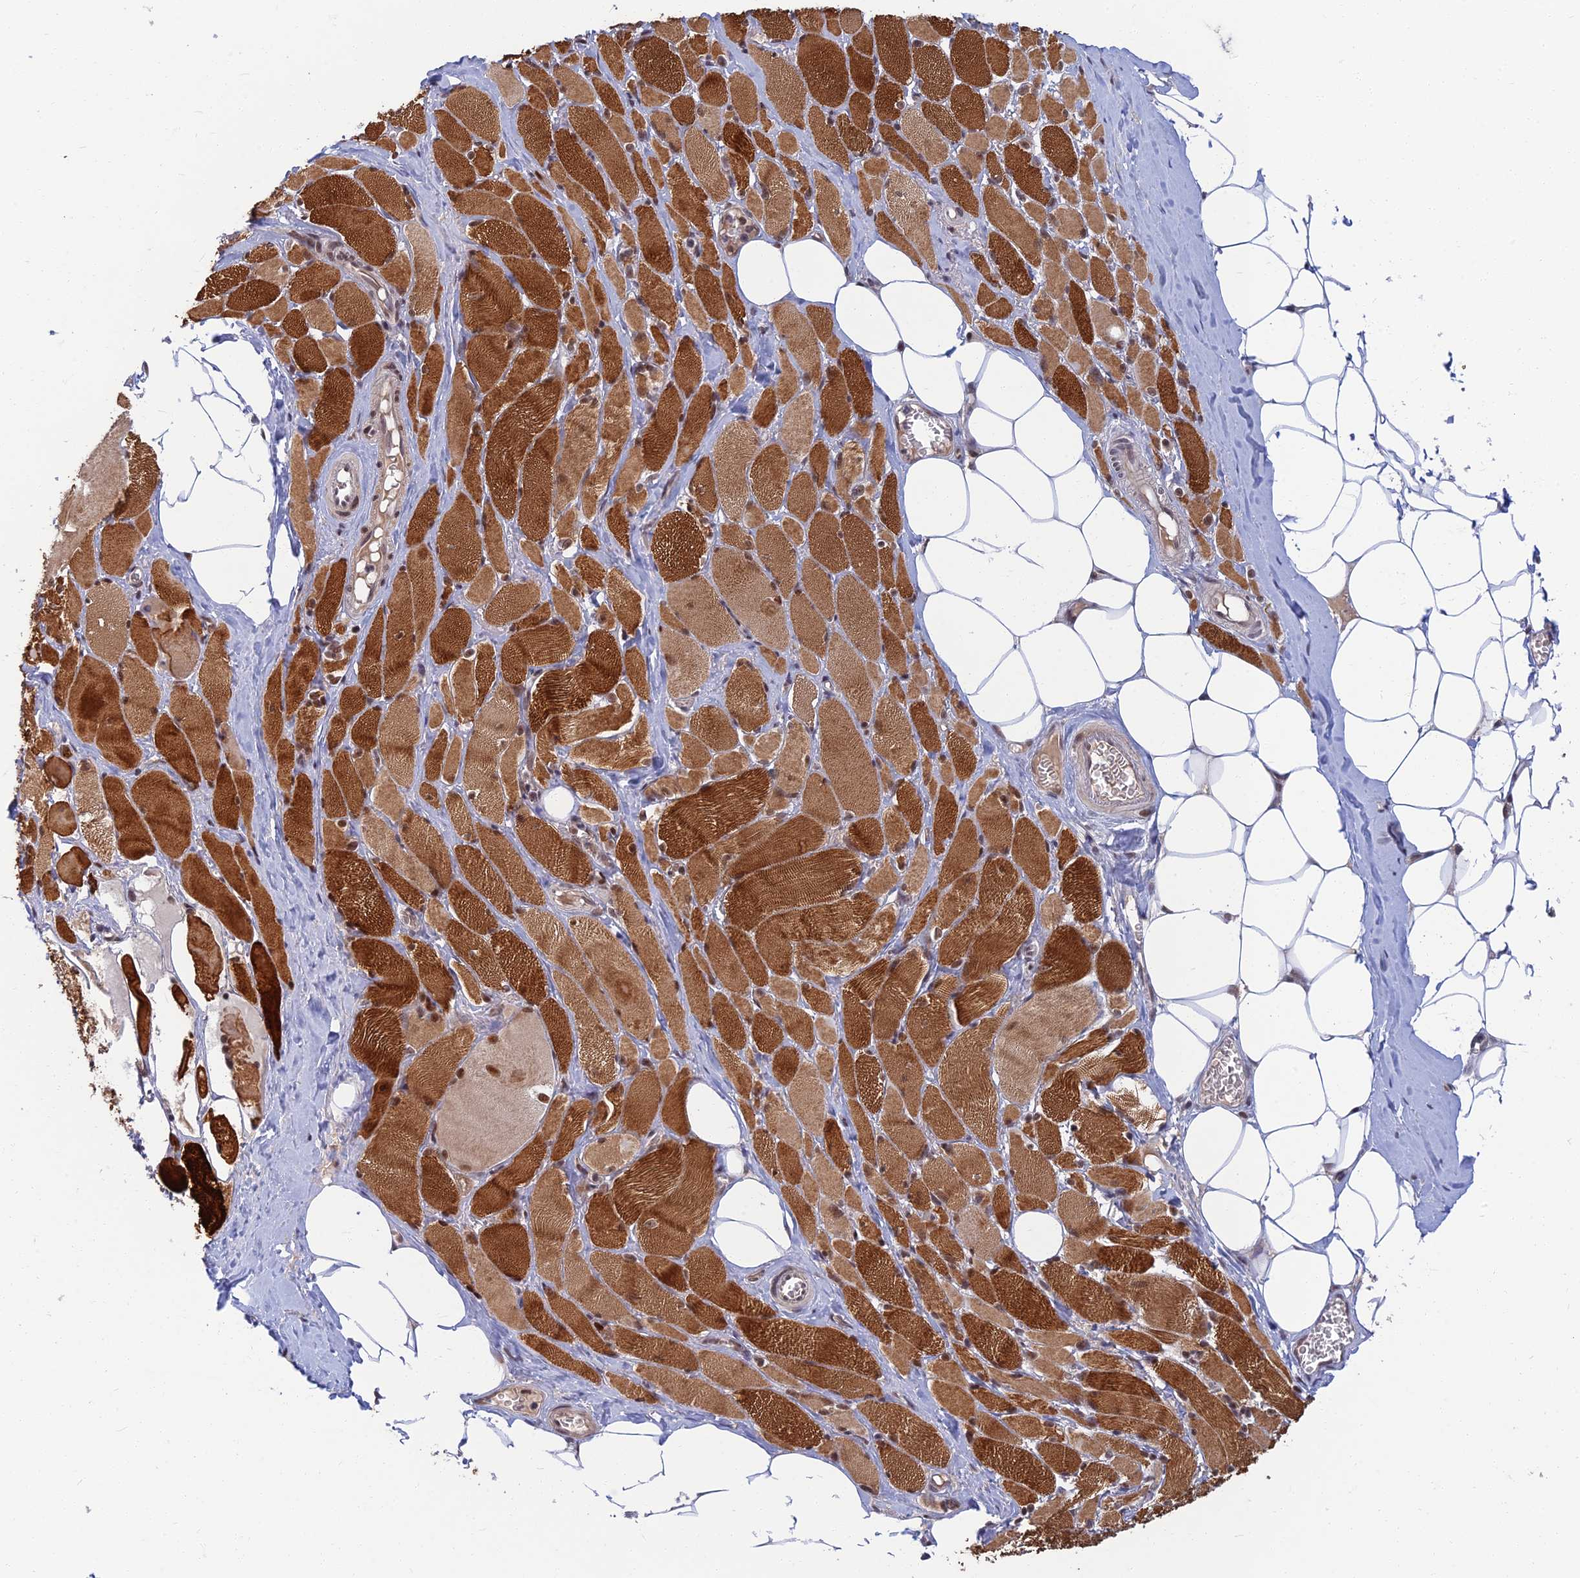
{"staining": {"intensity": "strong", "quantity": ">75%", "location": "cytoplasmic/membranous,nuclear"}, "tissue": "skeletal muscle", "cell_type": "Myocytes", "image_type": "normal", "snomed": [{"axis": "morphology", "description": "Normal tissue, NOS"}, {"axis": "morphology", "description": "Basal cell carcinoma"}, {"axis": "topography", "description": "Skeletal muscle"}], "caption": "High-magnification brightfield microscopy of benign skeletal muscle stained with DAB (brown) and counterstained with hematoxylin (blue). myocytes exhibit strong cytoplasmic/membranous,nuclear positivity is seen in about>75% of cells.", "gene": "TCEA2", "patient": {"sex": "female", "age": 64}}